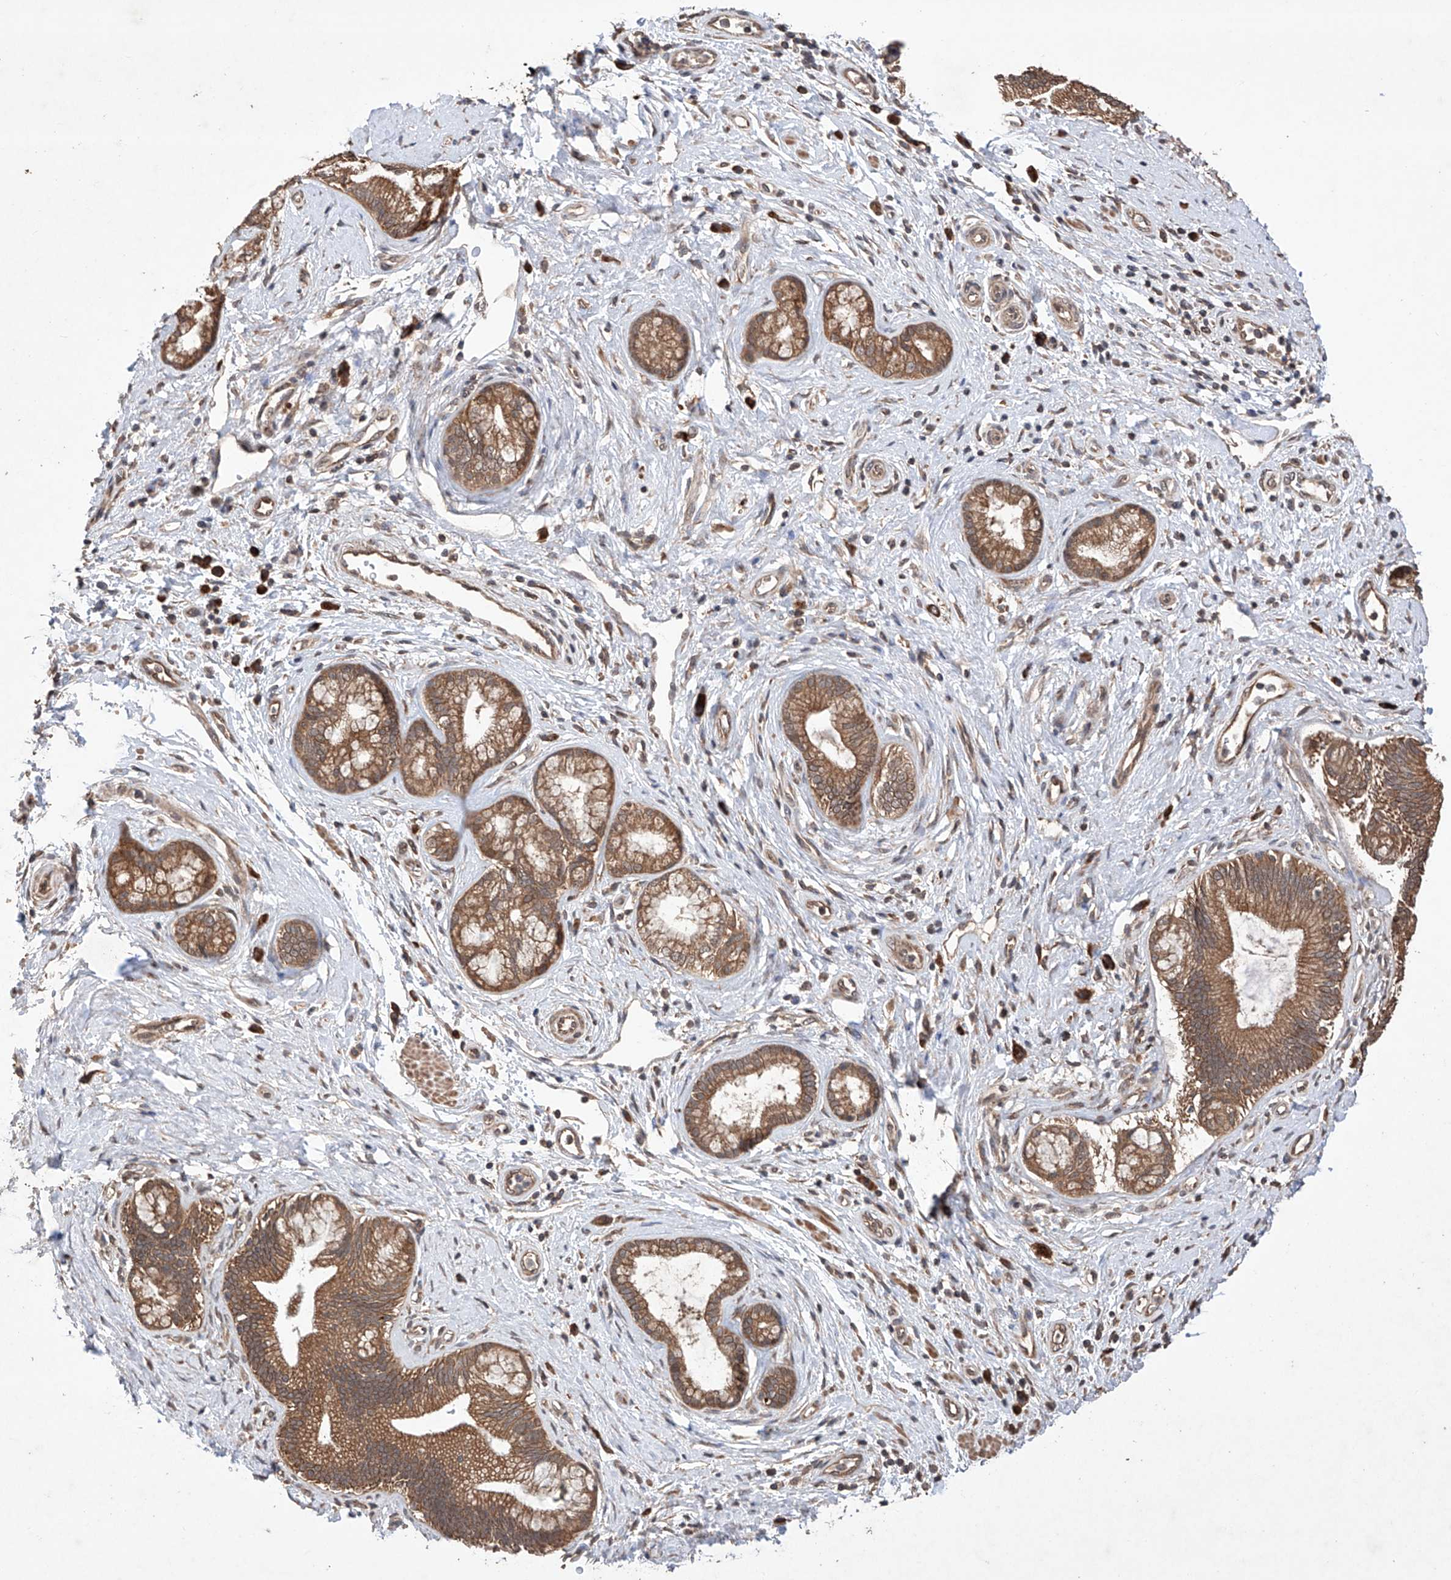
{"staining": {"intensity": "moderate", "quantity": ">75%", "location": "cytoplasmic/membranous"}, "tissue": "pancreatic cancer", "cell_type": "Tumor cells", "image_type": "cancer", "snomed": [{"axis": "morphology", "description": "Adenocarcinoma, NOS"}, {"axis": "topography", "description": "Pancreas"}], "caption": "Immunohistochemical staining of human pancreatic cancer (adenocarcinoma) displays medium levels of moderate cytoplasmic/membranous staining in about >75% of tumor cells.", "gene": "LURAP1", "patient": {"sex": "female", "age": 73}}